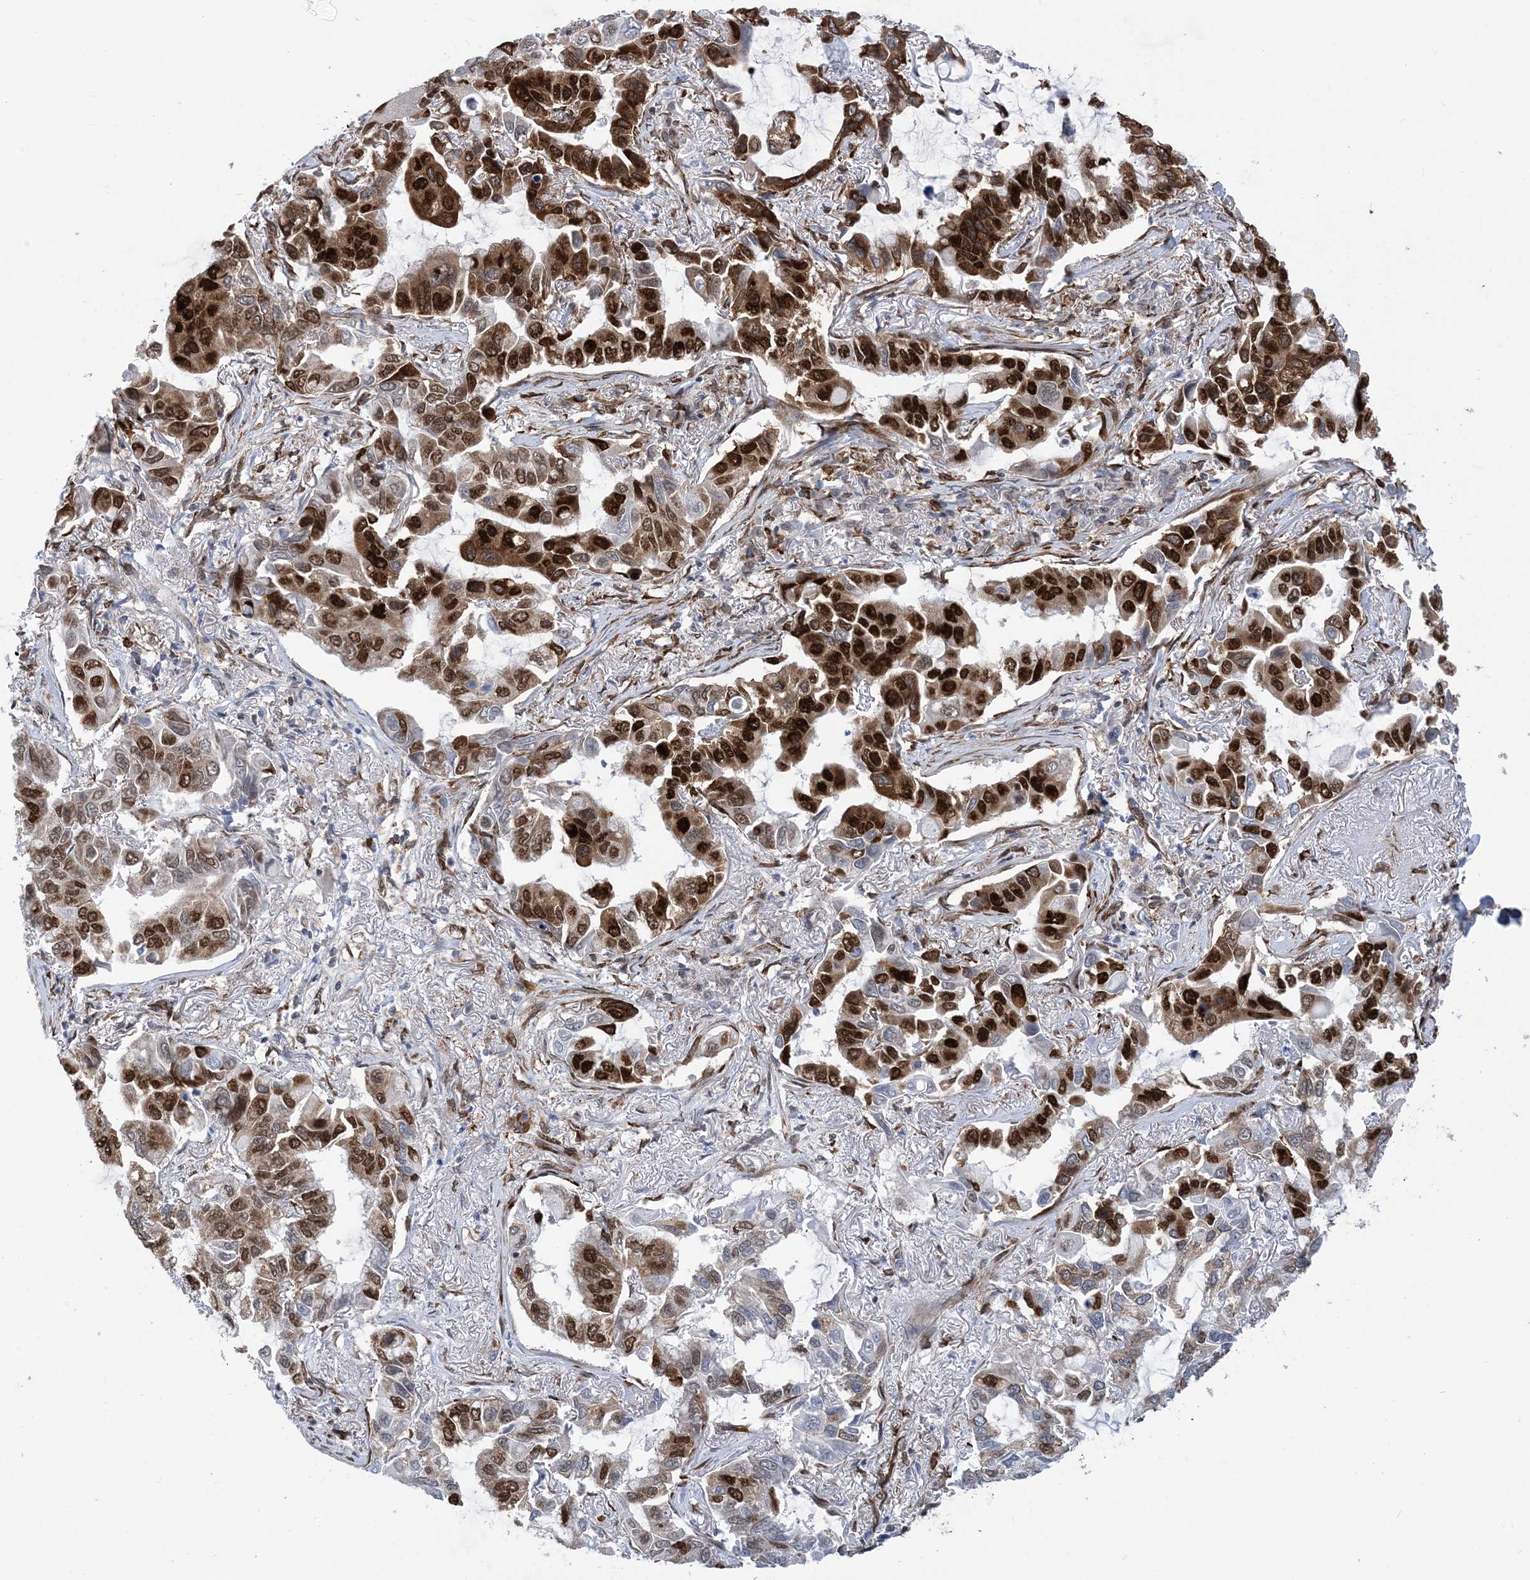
{"staining": {"intensity": "strong", "quantity": ">75%", "location": "cytoplasmic/membranous,nuclear"}, "tissue": "lung cancer", "cell_type": "Tumor cells", "image_type": "cancer", "snomed": [{"axis": "morphology", "description": "Adenocarcinoma, NOS"}, {"axis": "topography", "description": "Lung"}], "caption": "Adenocarcinoma (lung) stained with a brown dye shows strong cytoplasmic/membranous and nuclear positive staining in approximately >75% of tumor cells.", "gene": "PHF1", "patient": {"sex": "male", "age": 64}}